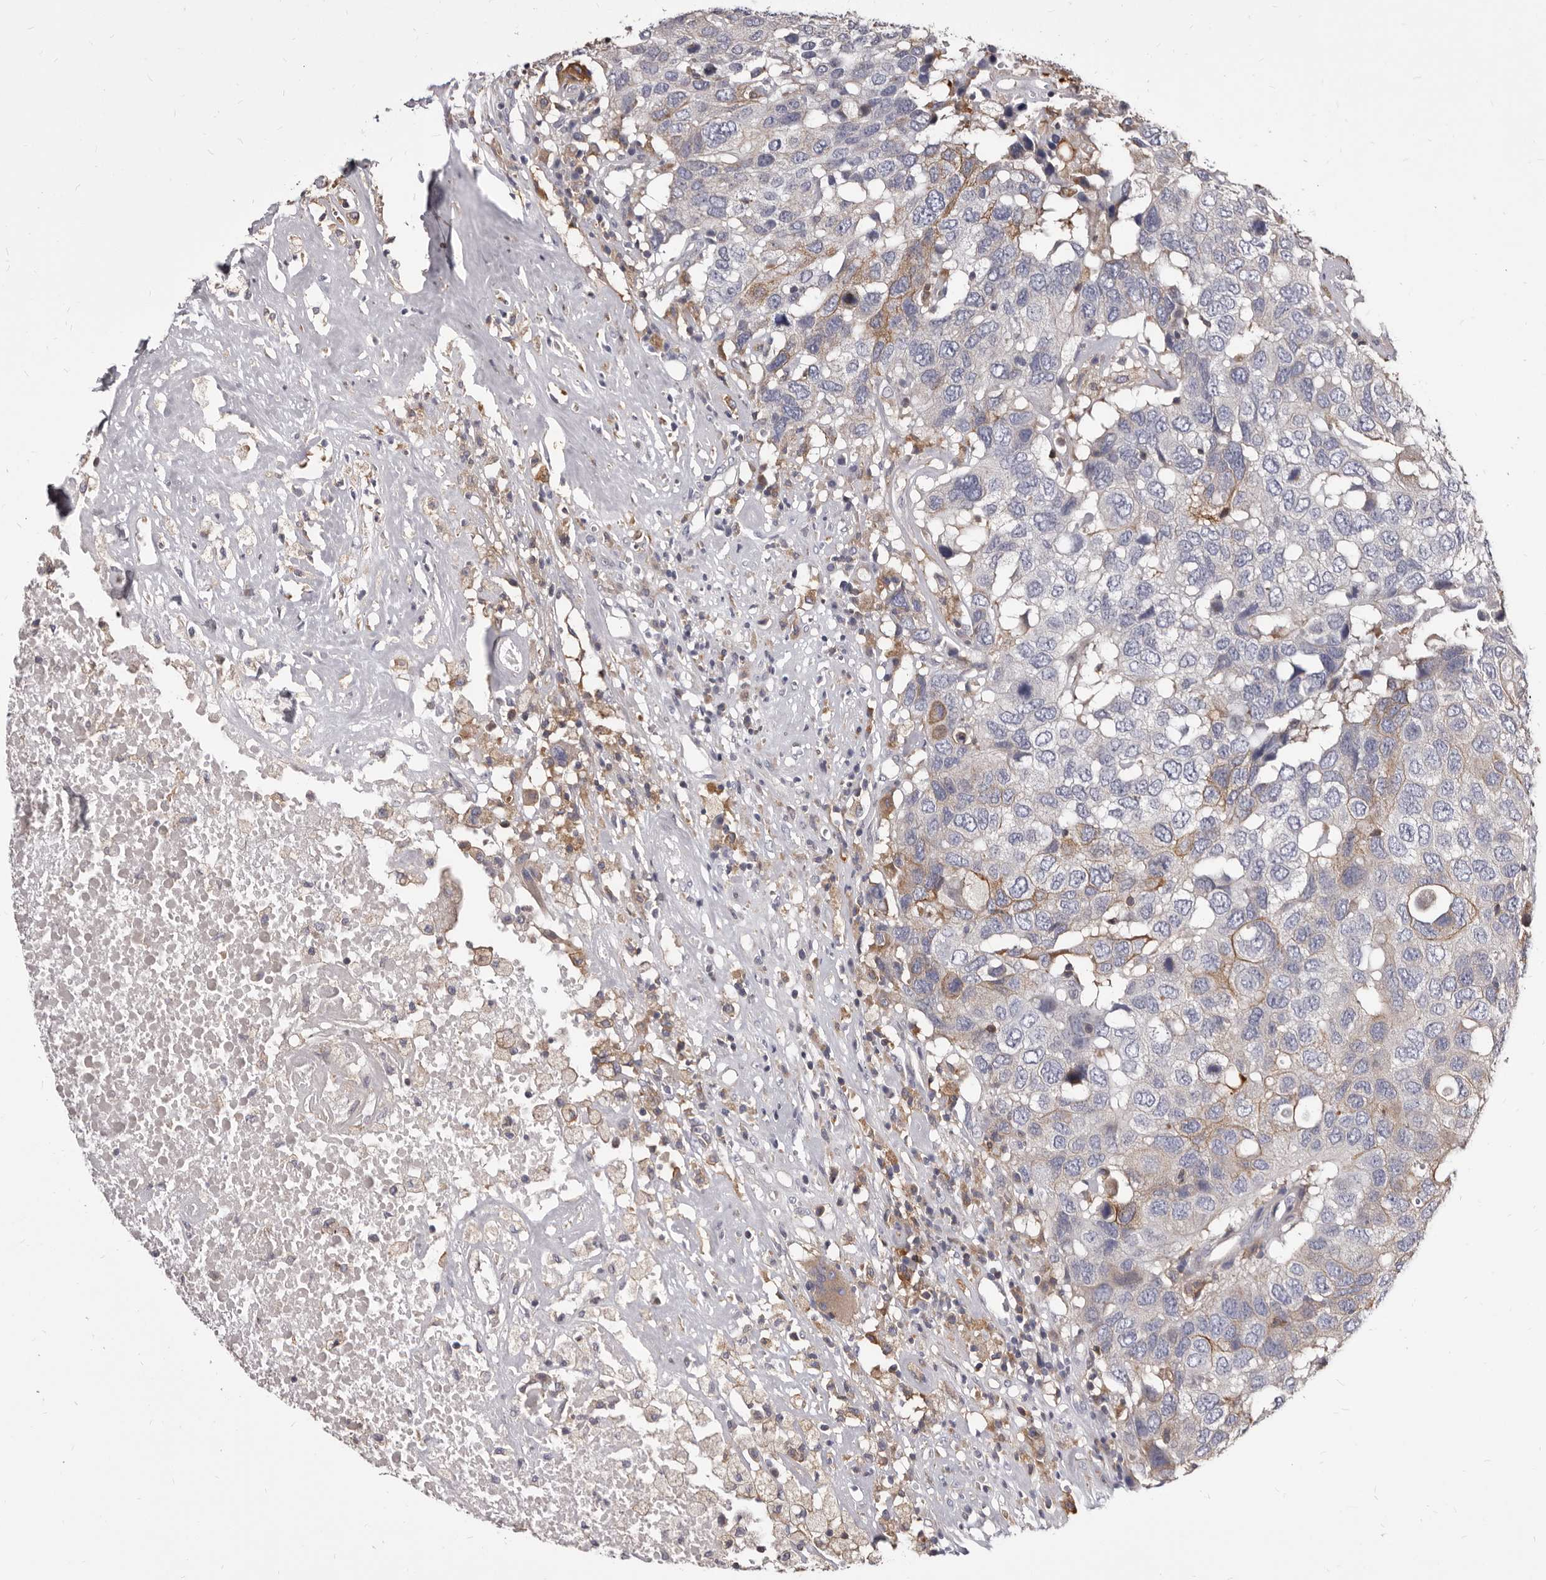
{"staining": {"intensity": "weak", "quantity": "<25%", "location": "cytoplasmic/membranous"}, "tissue": "head and neck cancer", "cell_type": "Tumor cells", "image_type": "cancer", "snomed": [{"axis": "morphology", "description": "Squamous cell carcinoma, NOS"}, {"axis": "topography", "description": "Head-Neck"}], "caption": "High magnification brightfield microscopy of head and neck cancer (squamous cell carcinoma) stained with DAB (3,3'-diaminobenzidine) (brown) and counterstained with hematoxylin (blue): tumor cells show no significant expression.", "gene": "NIBAN1", "patient": {"sex": "male", "age": 66}}